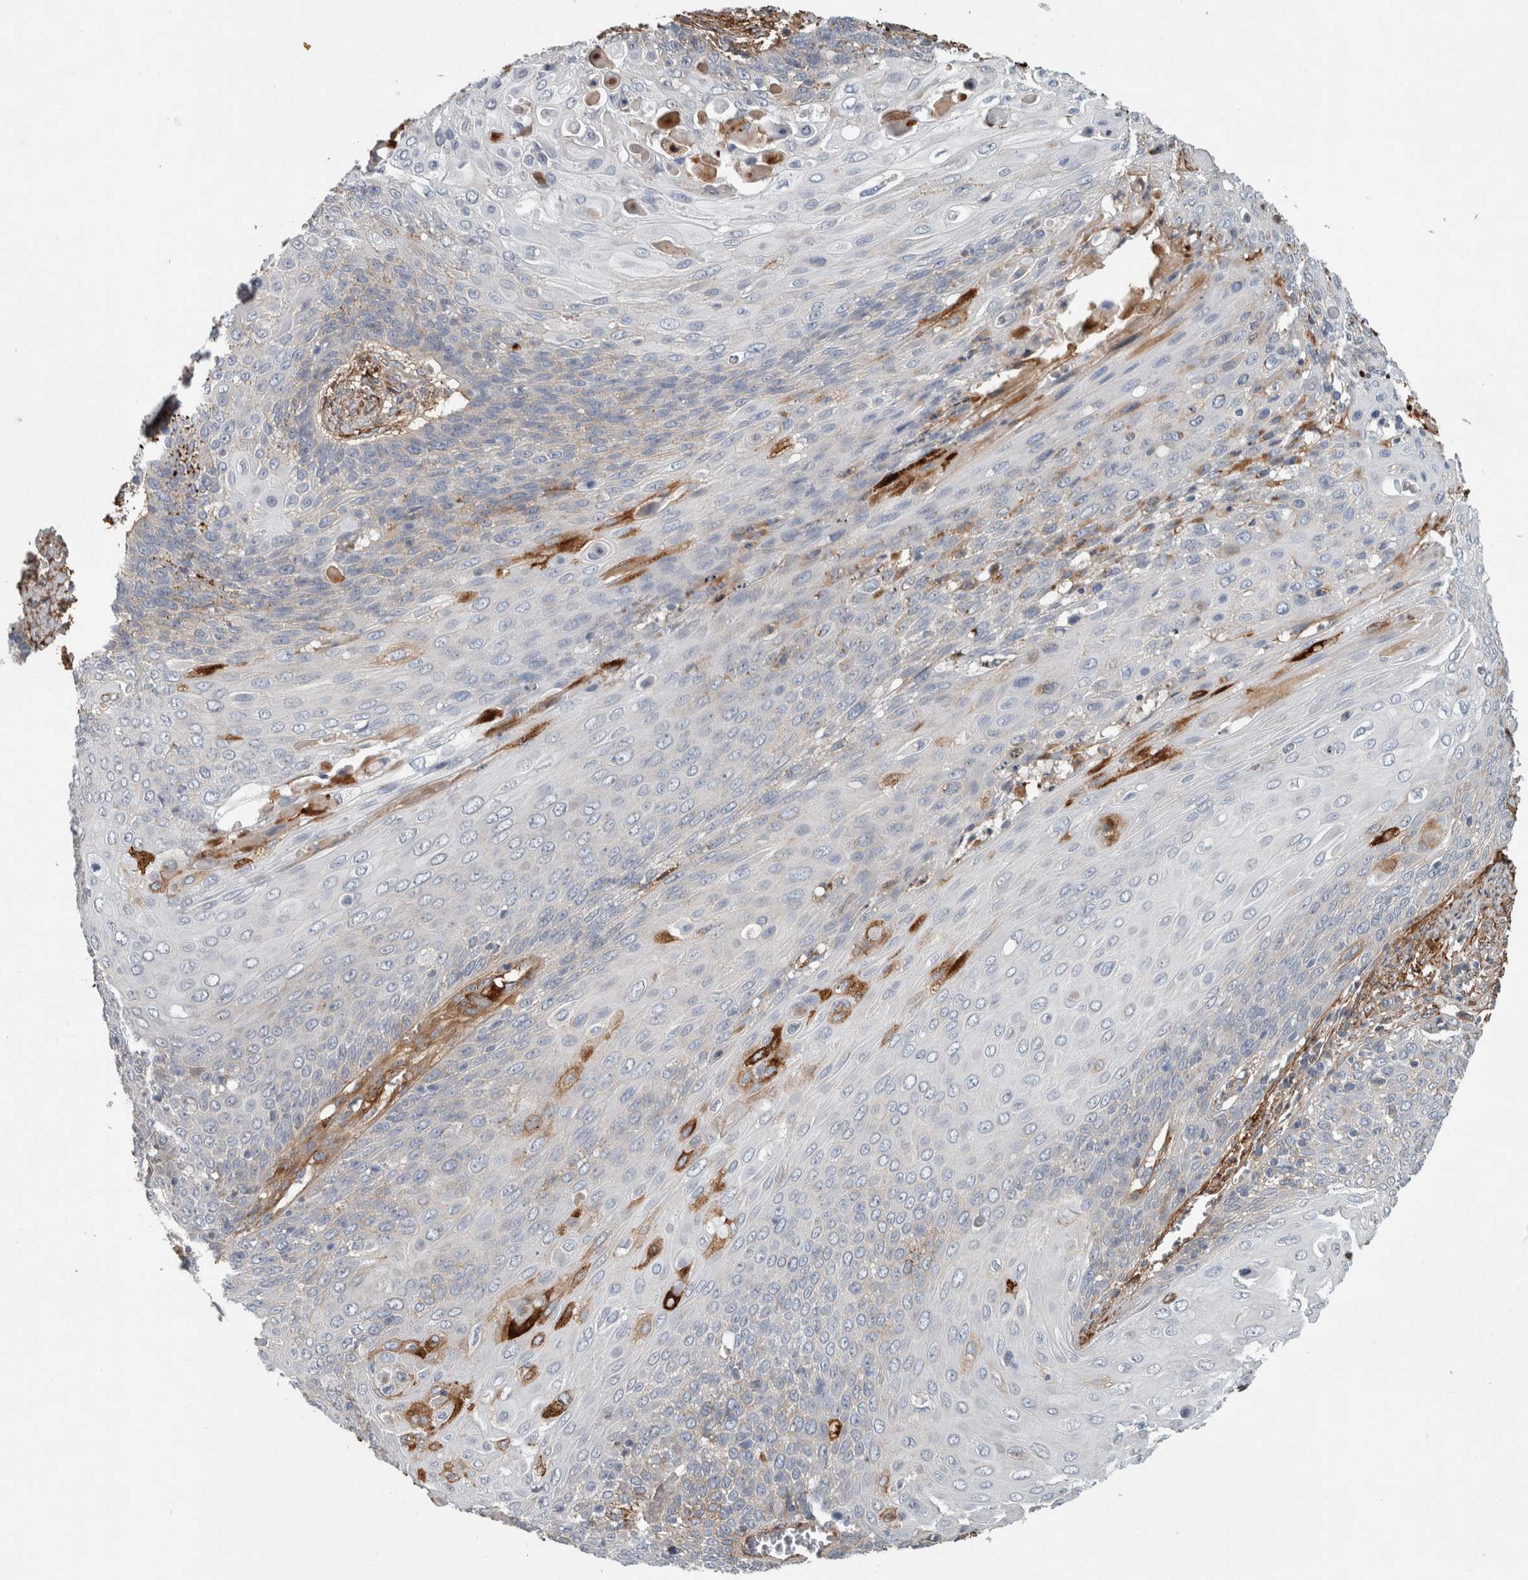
{"staining": {"intensity": "weak", "quantity": "<25%", "location": "cytoplasmic/membranous"}, "tissue": "cervical cancer", "cell_type": "Tumor cells", "image_type": "cancer", "snomed": [{"axis": "morphology", "description": "Squamous cell carcinoma, NOS"}, {"axis": "topography", "description": "Cervix"}], "caption": "Immunohistochemistry (IHC) micrograph of cervical cancer stained for a protein (brown), which demonstrates no staining in tumor cells. (Brightfield microscopy of DAB (3,3'-diaminobenzidine) immunohistochemistry at high magnification).", "gene": "FN1", "patient": {"sex": "female", "age": 39}}